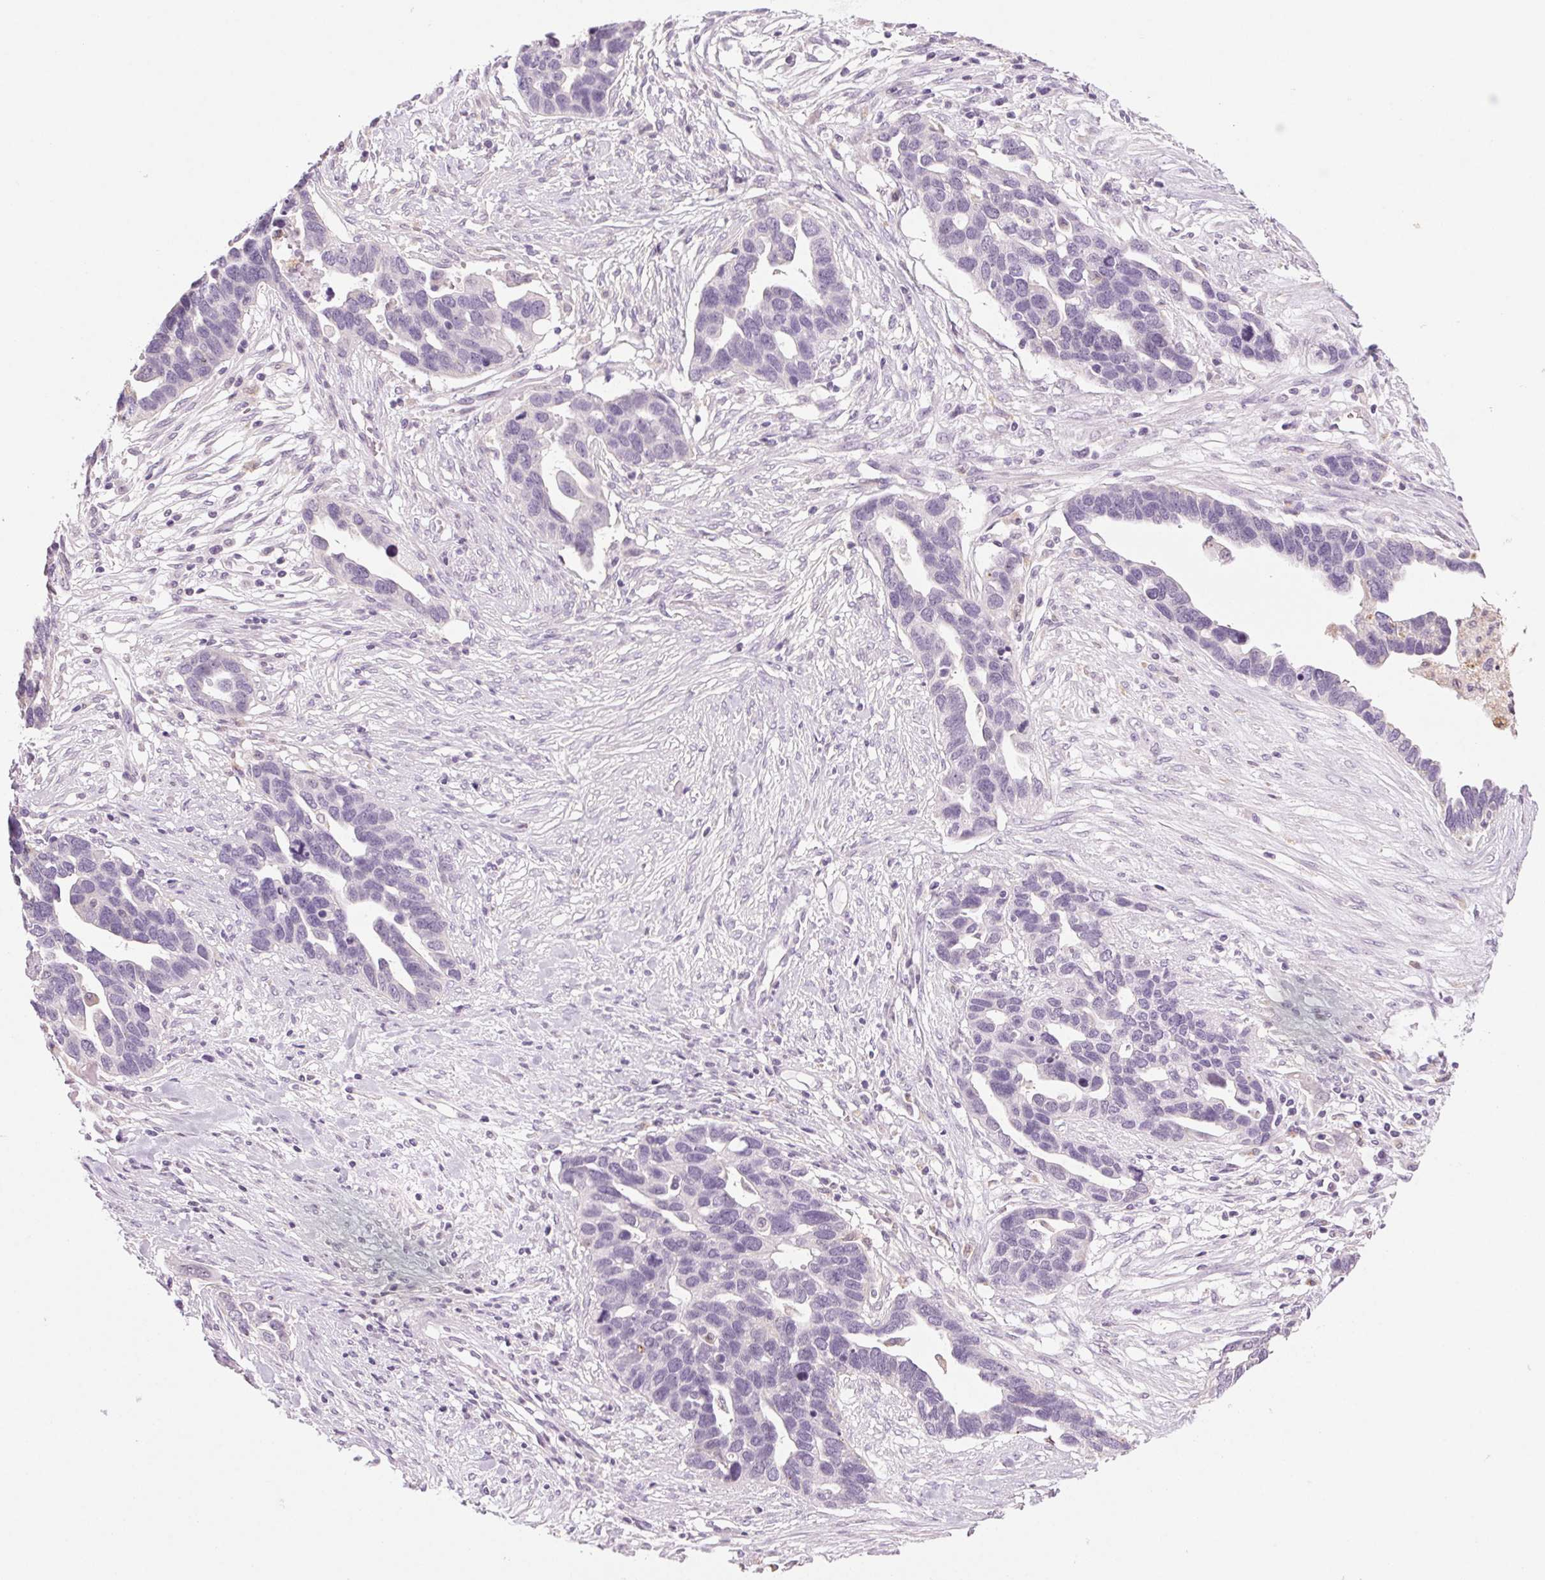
{"staining": {"intensity": "negative", "quantity": "none", "location": "none"}, "tissue": "ovarian cancer", "cell_type": "Tumor cells", "image_type": "cancer", "snomed": [{"axis": "morphology", "description": "Cystadenocarcinoma, serous, NOS"}, {"axis": "topography", "description": "Ovary"}], "caption": "Image shows no protein staining in tumor cells of ovarian serous cystadenocarcinoma tissue.", "gene": "MPO", "patient": {"sex": "female", "age": 54}}